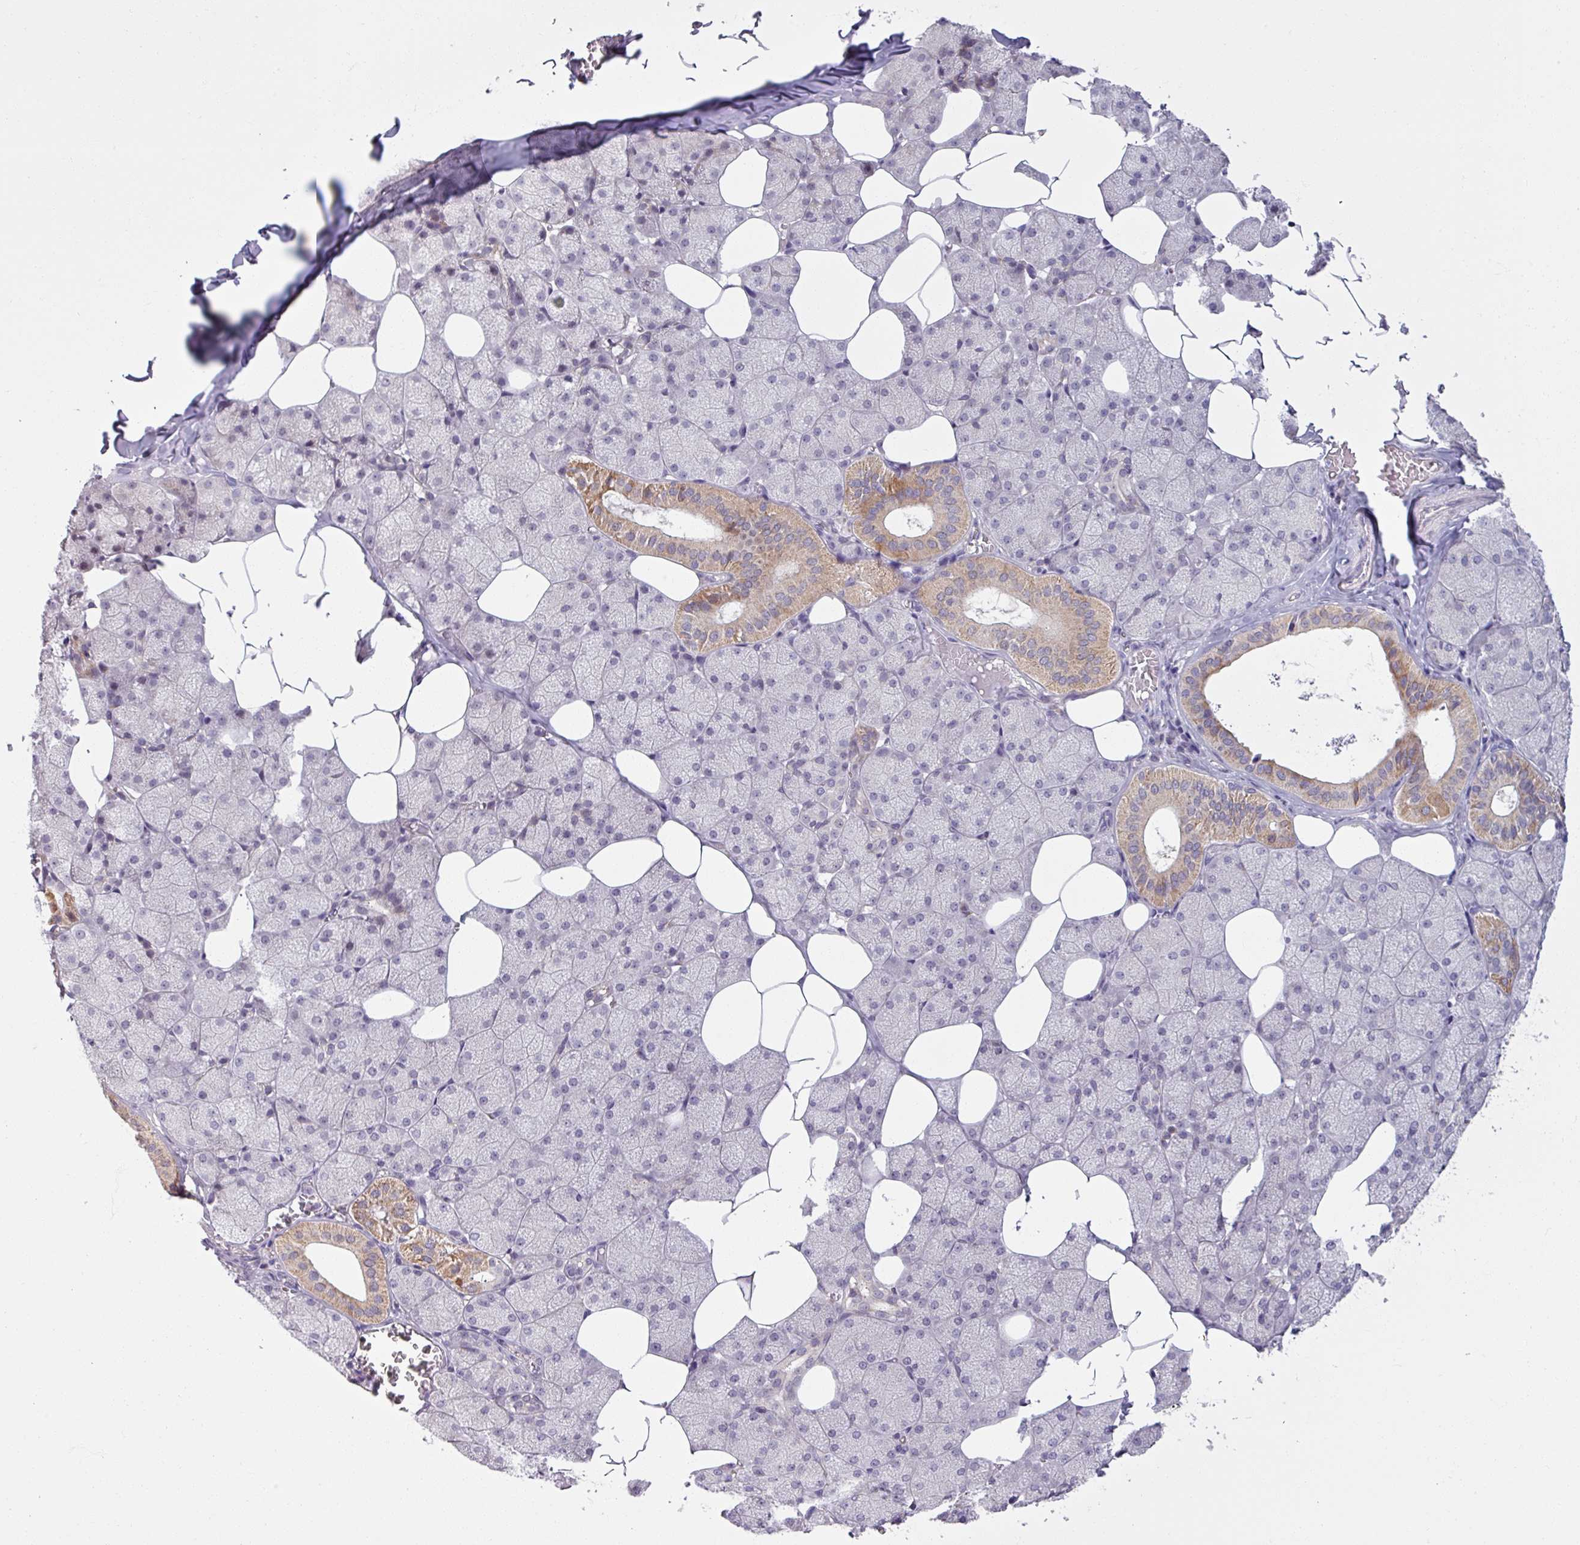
{"staining": {"intensity": "moderate", "quantity": "<25%", "location": "cytoplasmic/membranous"}, "tissue": "salivary gland", "cell_type": "Glandular cells", "image_type": "normal", "snomed": [{"axis": "morphology", "description": "Normal tissue, NOS"}, {"axis": "topography", "description": "Salivary gland"}, {"axis": "topography", "description": "Peripheral nerve tissue"}], "caption": "IHC of unremarkable human salivary gland shows low levels of moderate cytoplasmic/membranous positivity in about <25% of glandular cells.", "gene": "OGFOD3", "patient": {"sex": "male", "age": 38}}